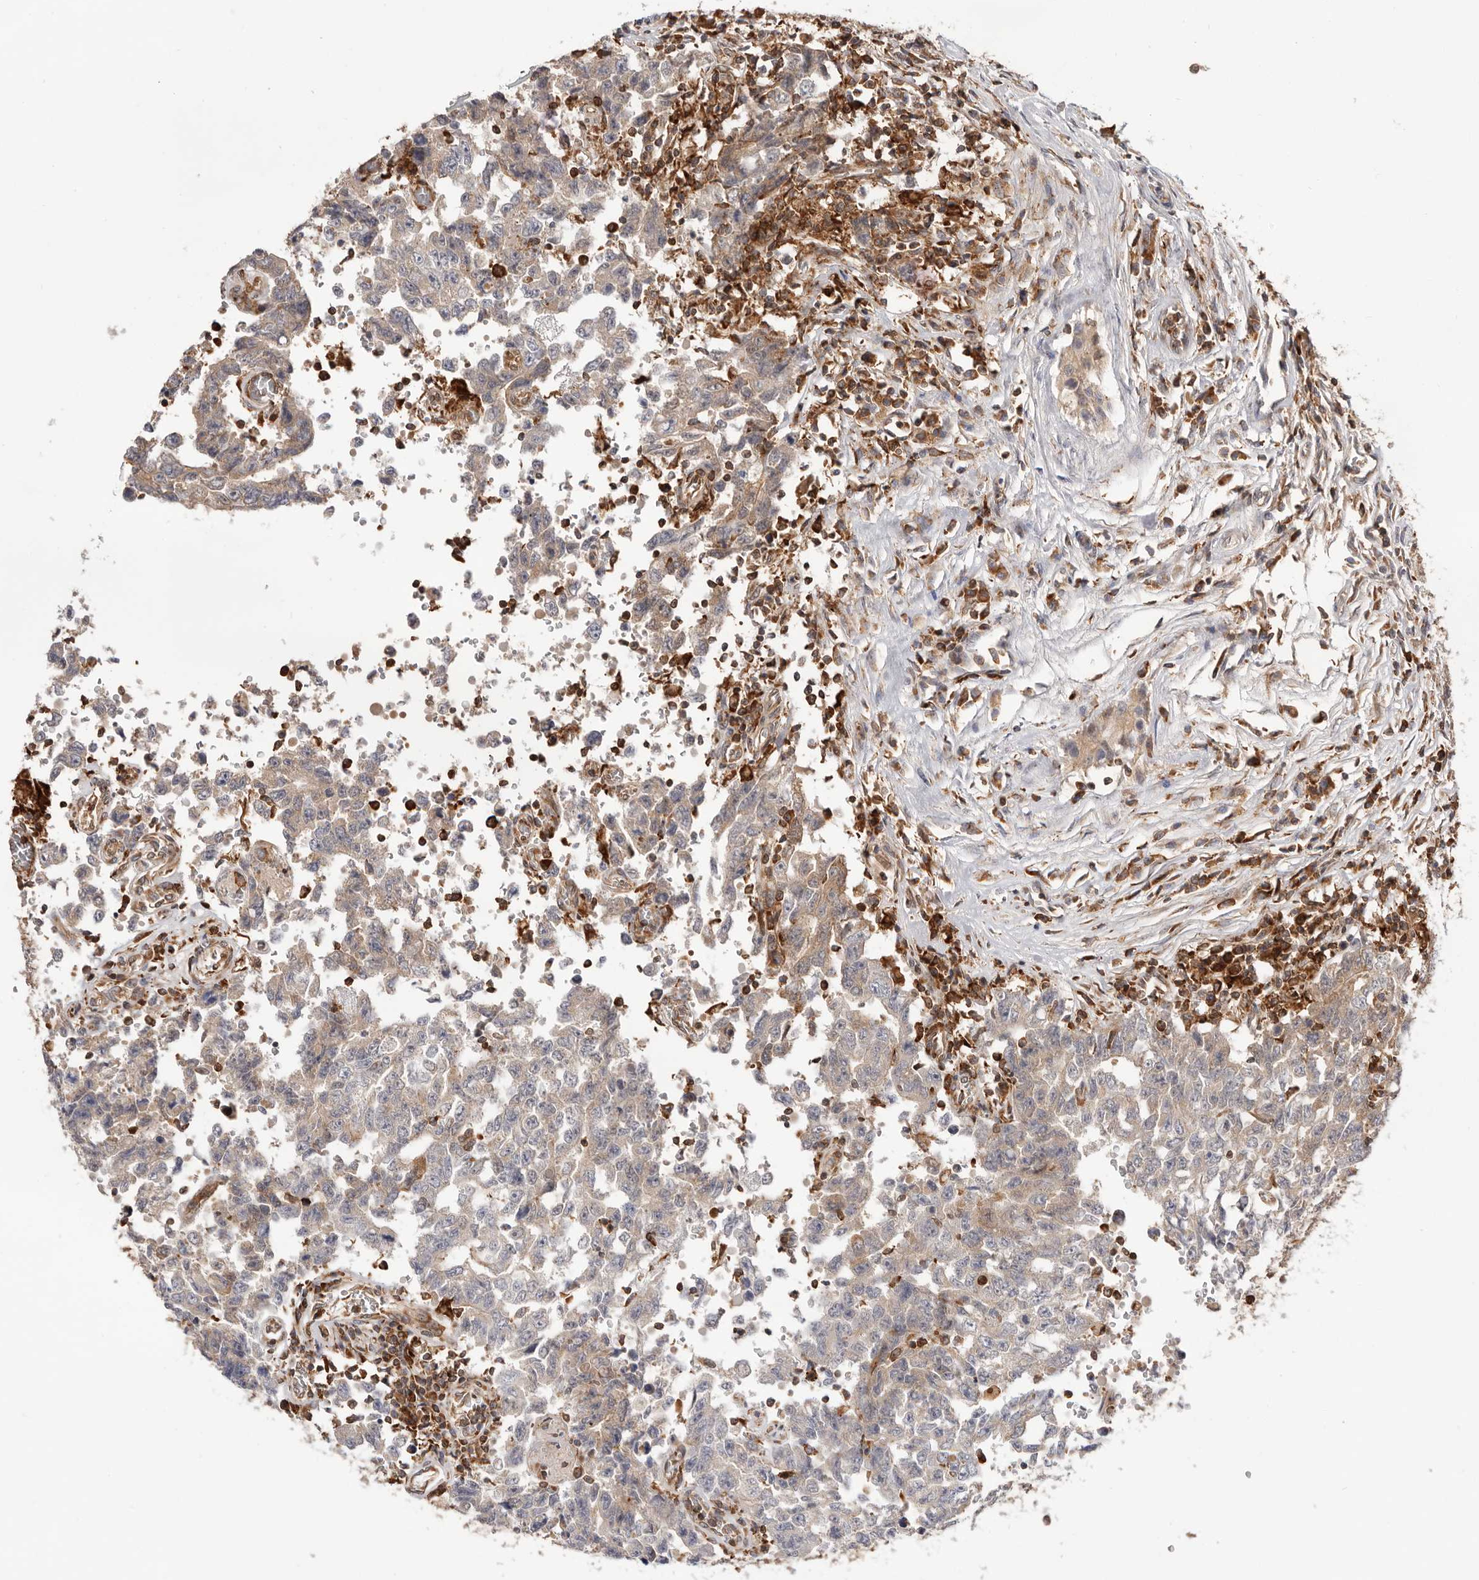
{"staining": {"intensity": "moderate", "quantity": "<25%", "location": "cytoplasmic/membranous"}, "tissue": "testis cancer", "cell_type": "Tumor cells", "image_type": "cancer", "snomed": [{"axis": "morphology", "description": "Carcinoma, Embryonal, NOS"}, {"axis": "topography", "description": "Testis"}], "caption": "This photomicrograph reveals IHC staining of human testis embryonal carcinoma, with low moderate cytoplasmic/membranous expression in about <25% of tumor cells.", "gene": "RNF213", "patient": {"sex": "male", "age": 26}}